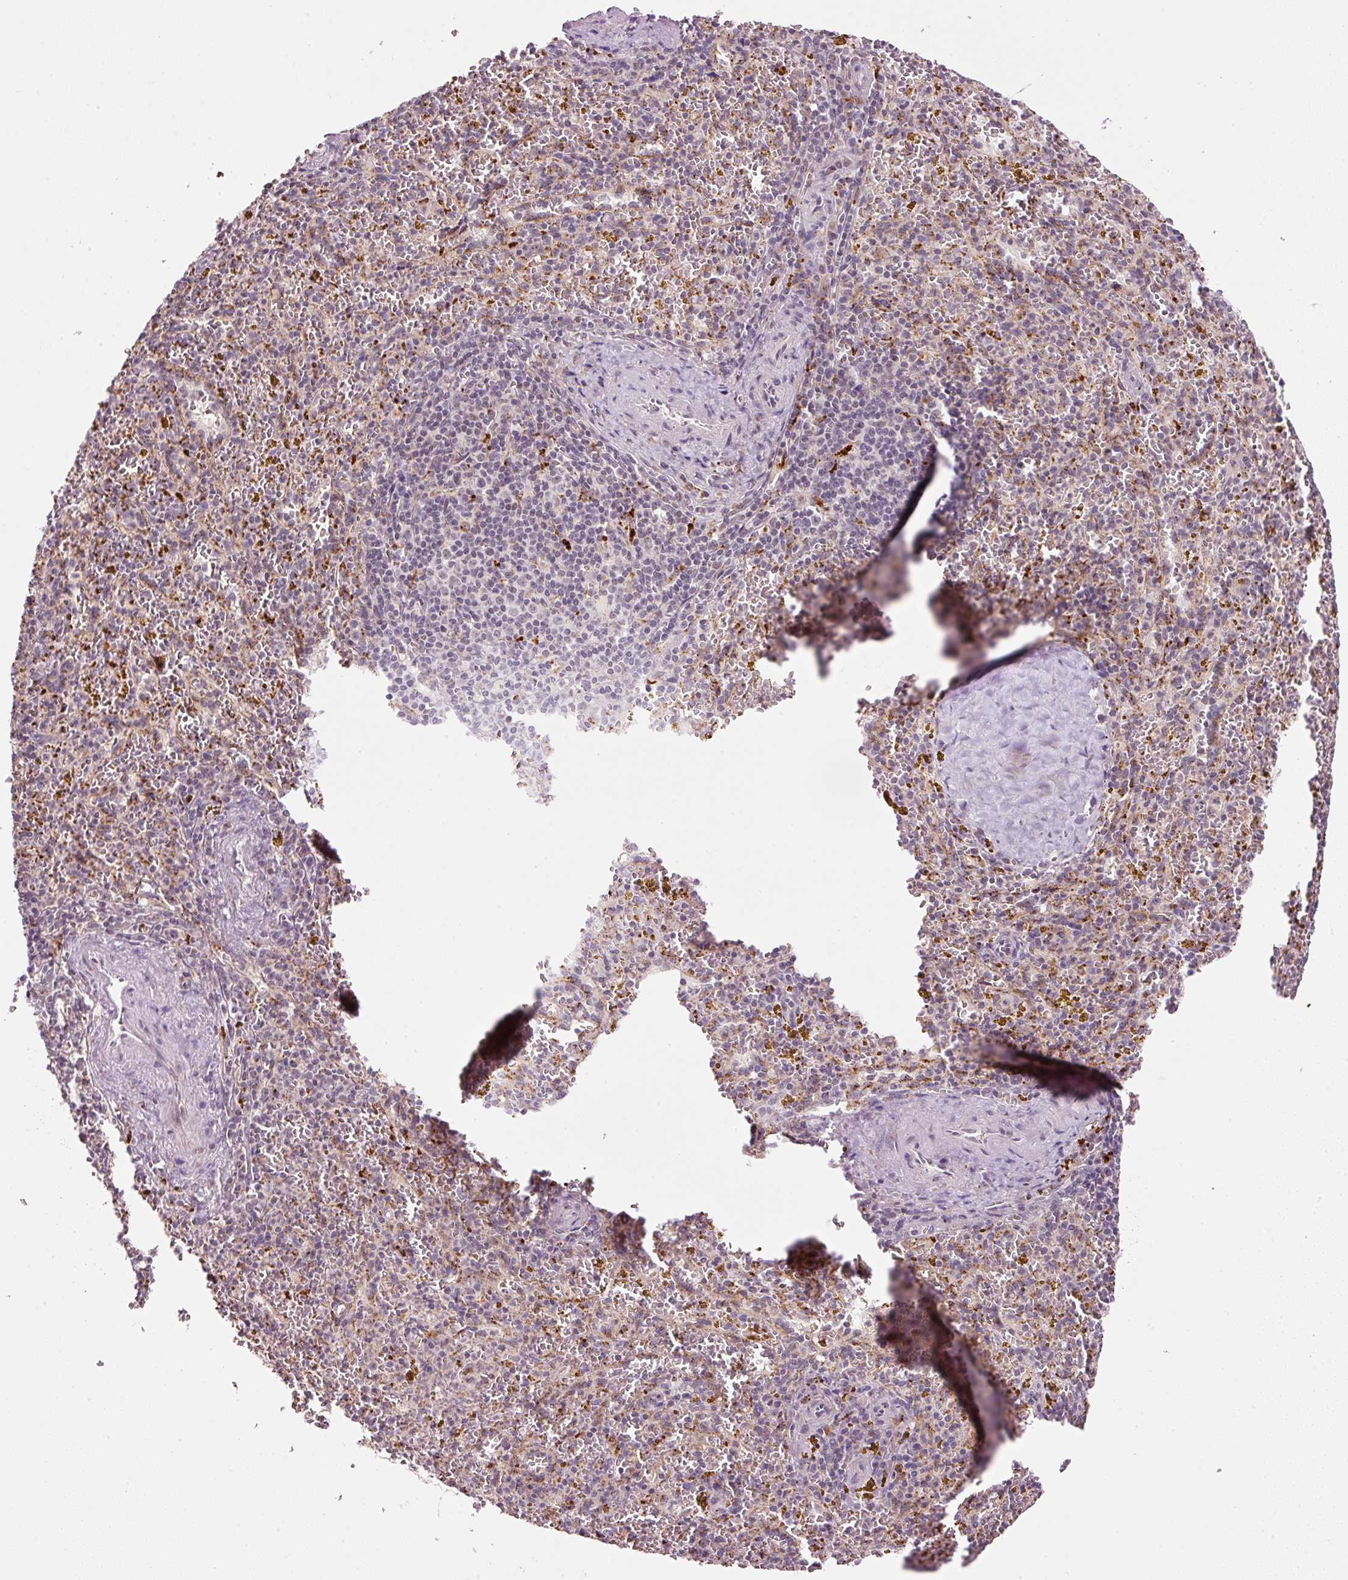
{"staining": {"intensity": "negative", "quantity": "none", "location": "none"}, "tissue": "spleen", "cell_type": "Cells in red pulp", "image_type": "normal", "snomed": [{"axis": "morphology", "description": "Normal tissue, NOS"}, {"axis": "topography", "description": "Spleen"}], "caption": "Protein analysis of normal spleen exhibits no significant positivity in cells in red pulp. (DAB immunohistochemistry (IHC), high magnification).", "gene": "ZNF639", "patient": {"sex": "male", "age": 57}}